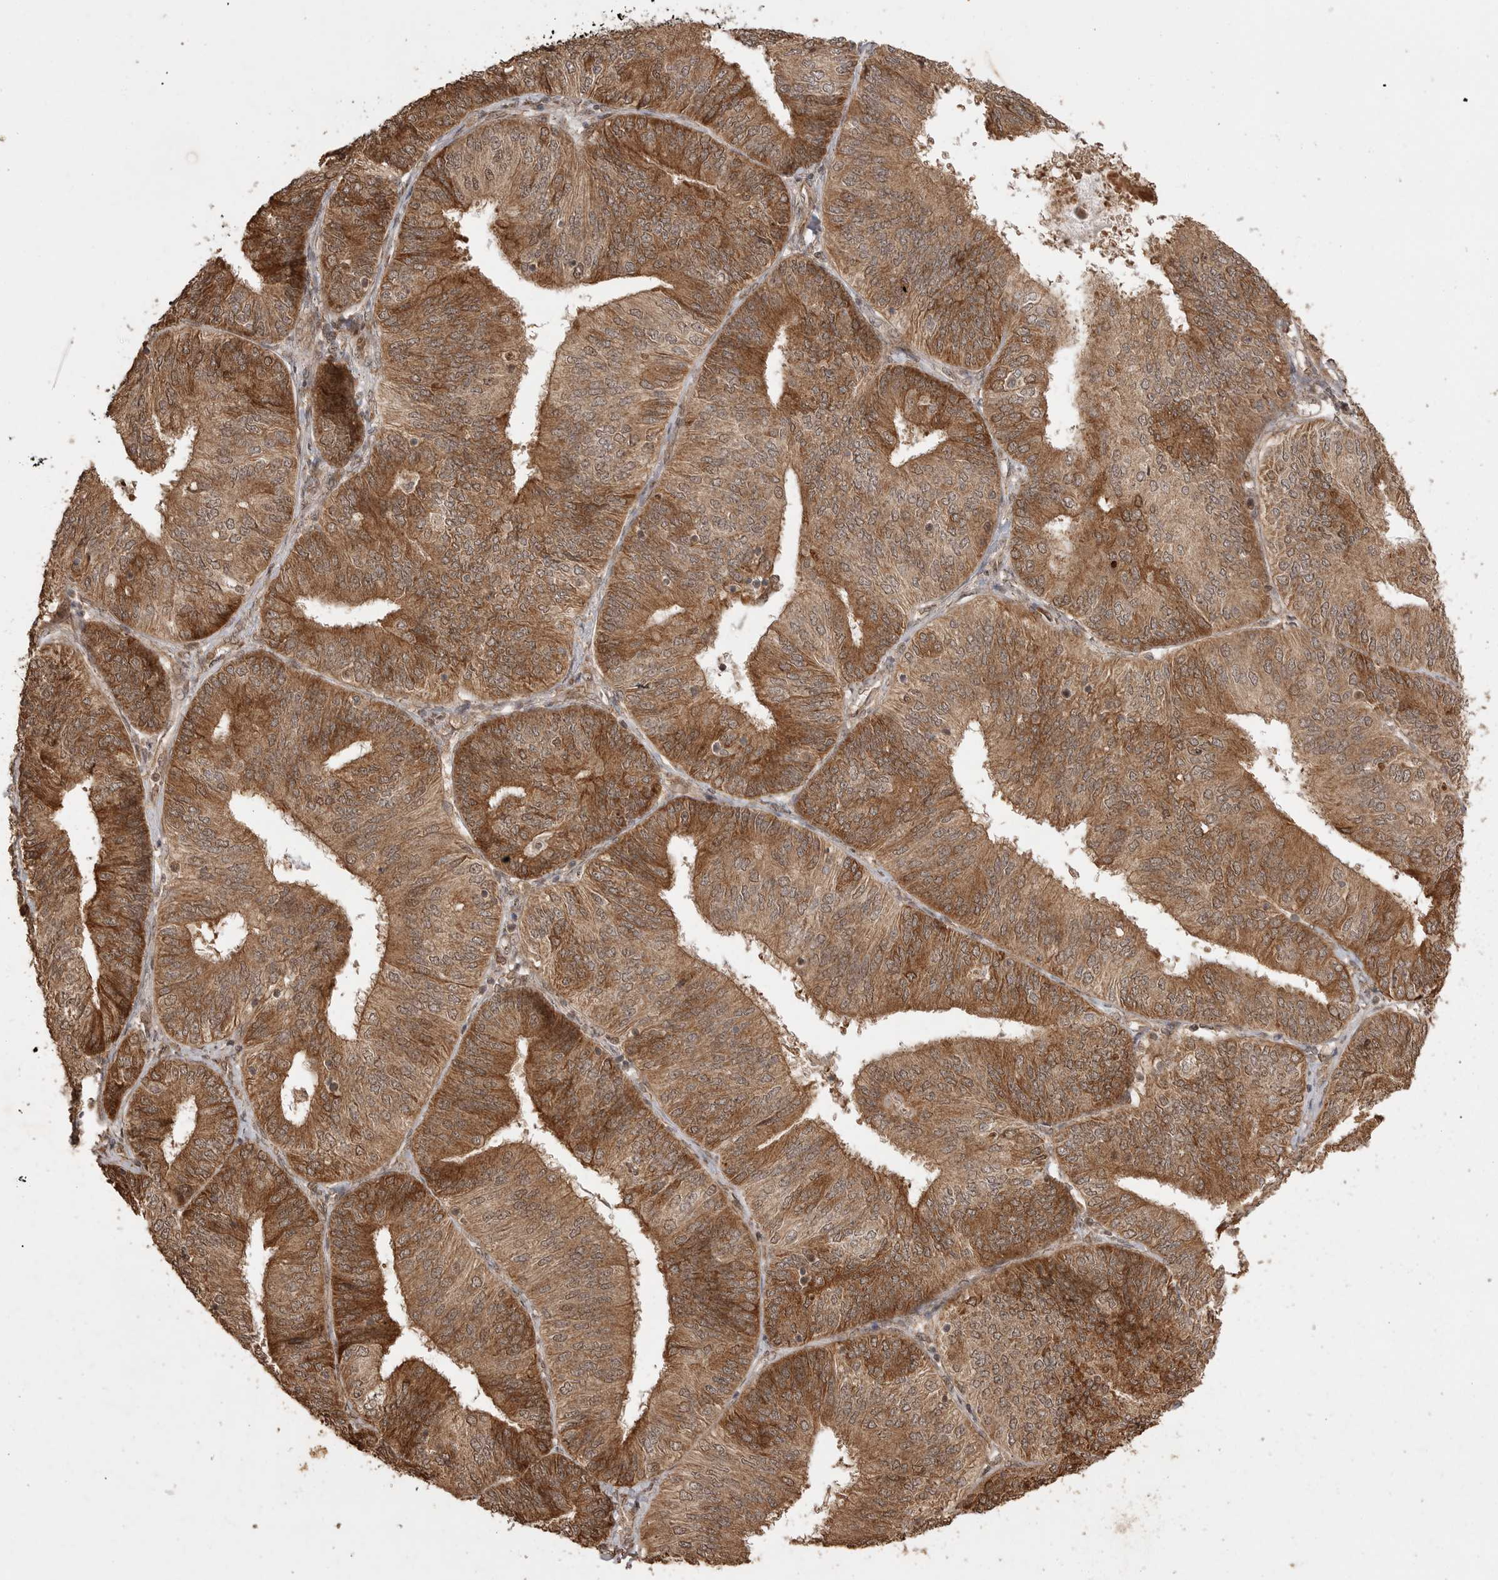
{"staining": {"intensity": "moderate", "quantity": ">75%", "location": "cytoplasmic/membranous"}, "tissue": "endometrial cancer", "cell_type": "Tumor cells", "image_type": "cancer", "snomed": [{"axis": "morphology", "description": "Adenocarcinoma, NOS"}, {"axis": "topography", "description": "Endometrium"}], "caption": "Endometrial cancer (adenocarcinoma) stained for a protein (brown) demonstrates moderate cytoplasmic/membranous positive positivity in approximately >75% of tumor cells.", "gene": "BOC", "patient": {"sex": "female", "age": 58}}